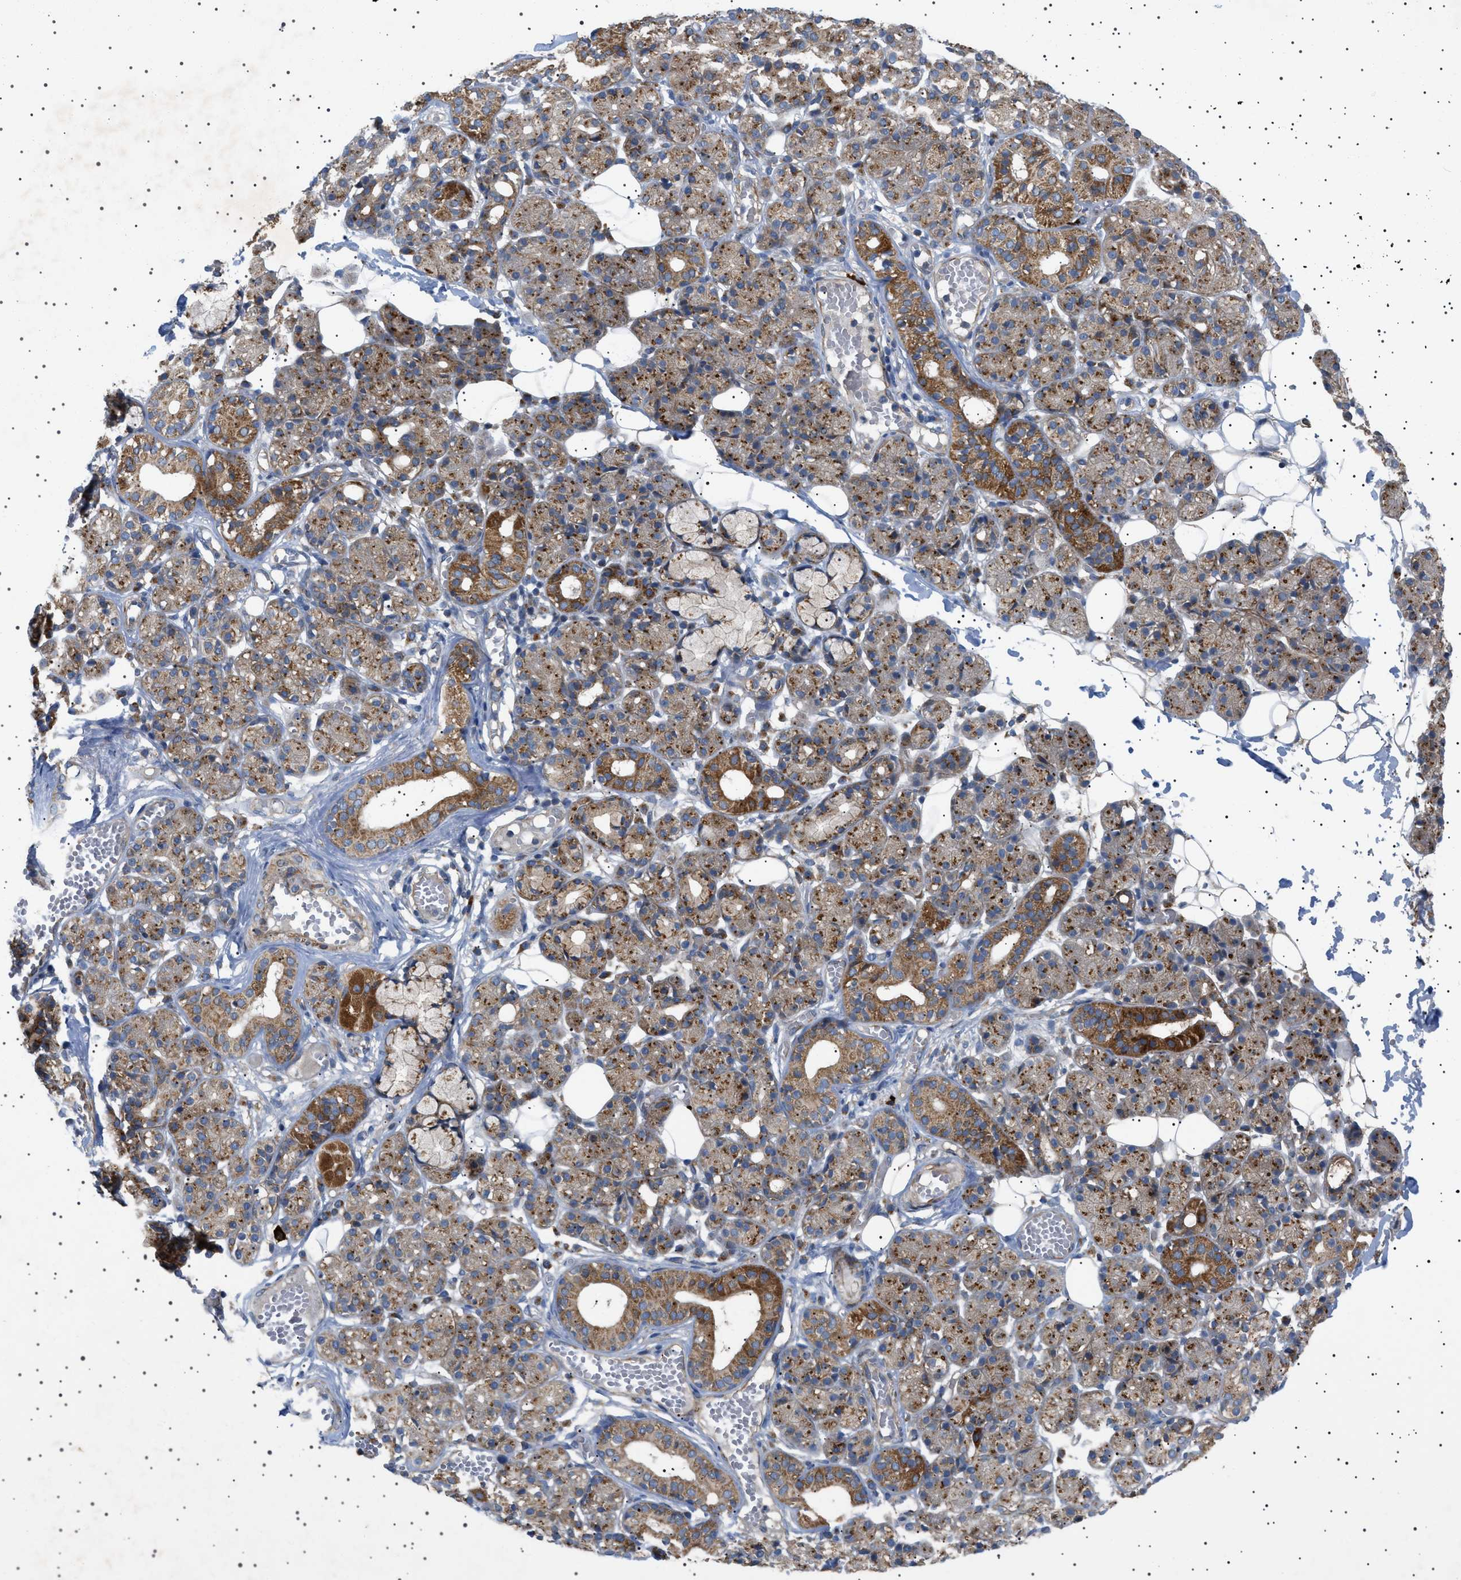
{"staining": {"intensity": "strong", "quantity": "25%-75%", "location": "cytoplasmic/membranous"}, "tissue": "salivary gland", "cell_type": "Glandular cells", "image_type": "normal", "snomed": [{"axis": "morphology", "description": "Normal tissue, NOS"}, {"axis": "topography", "description": "Salivary gland"}], "caption": "Glandular cells exhibit high levels of strong cytoplasmic/membranous expression in approximately 25%-75% of cells in normal human salivary gland. The protein is shown in brown color, while the nuclei are stained blue.", "gene": "CCDC186", "patient": {"sex": "male", "age": 63}}